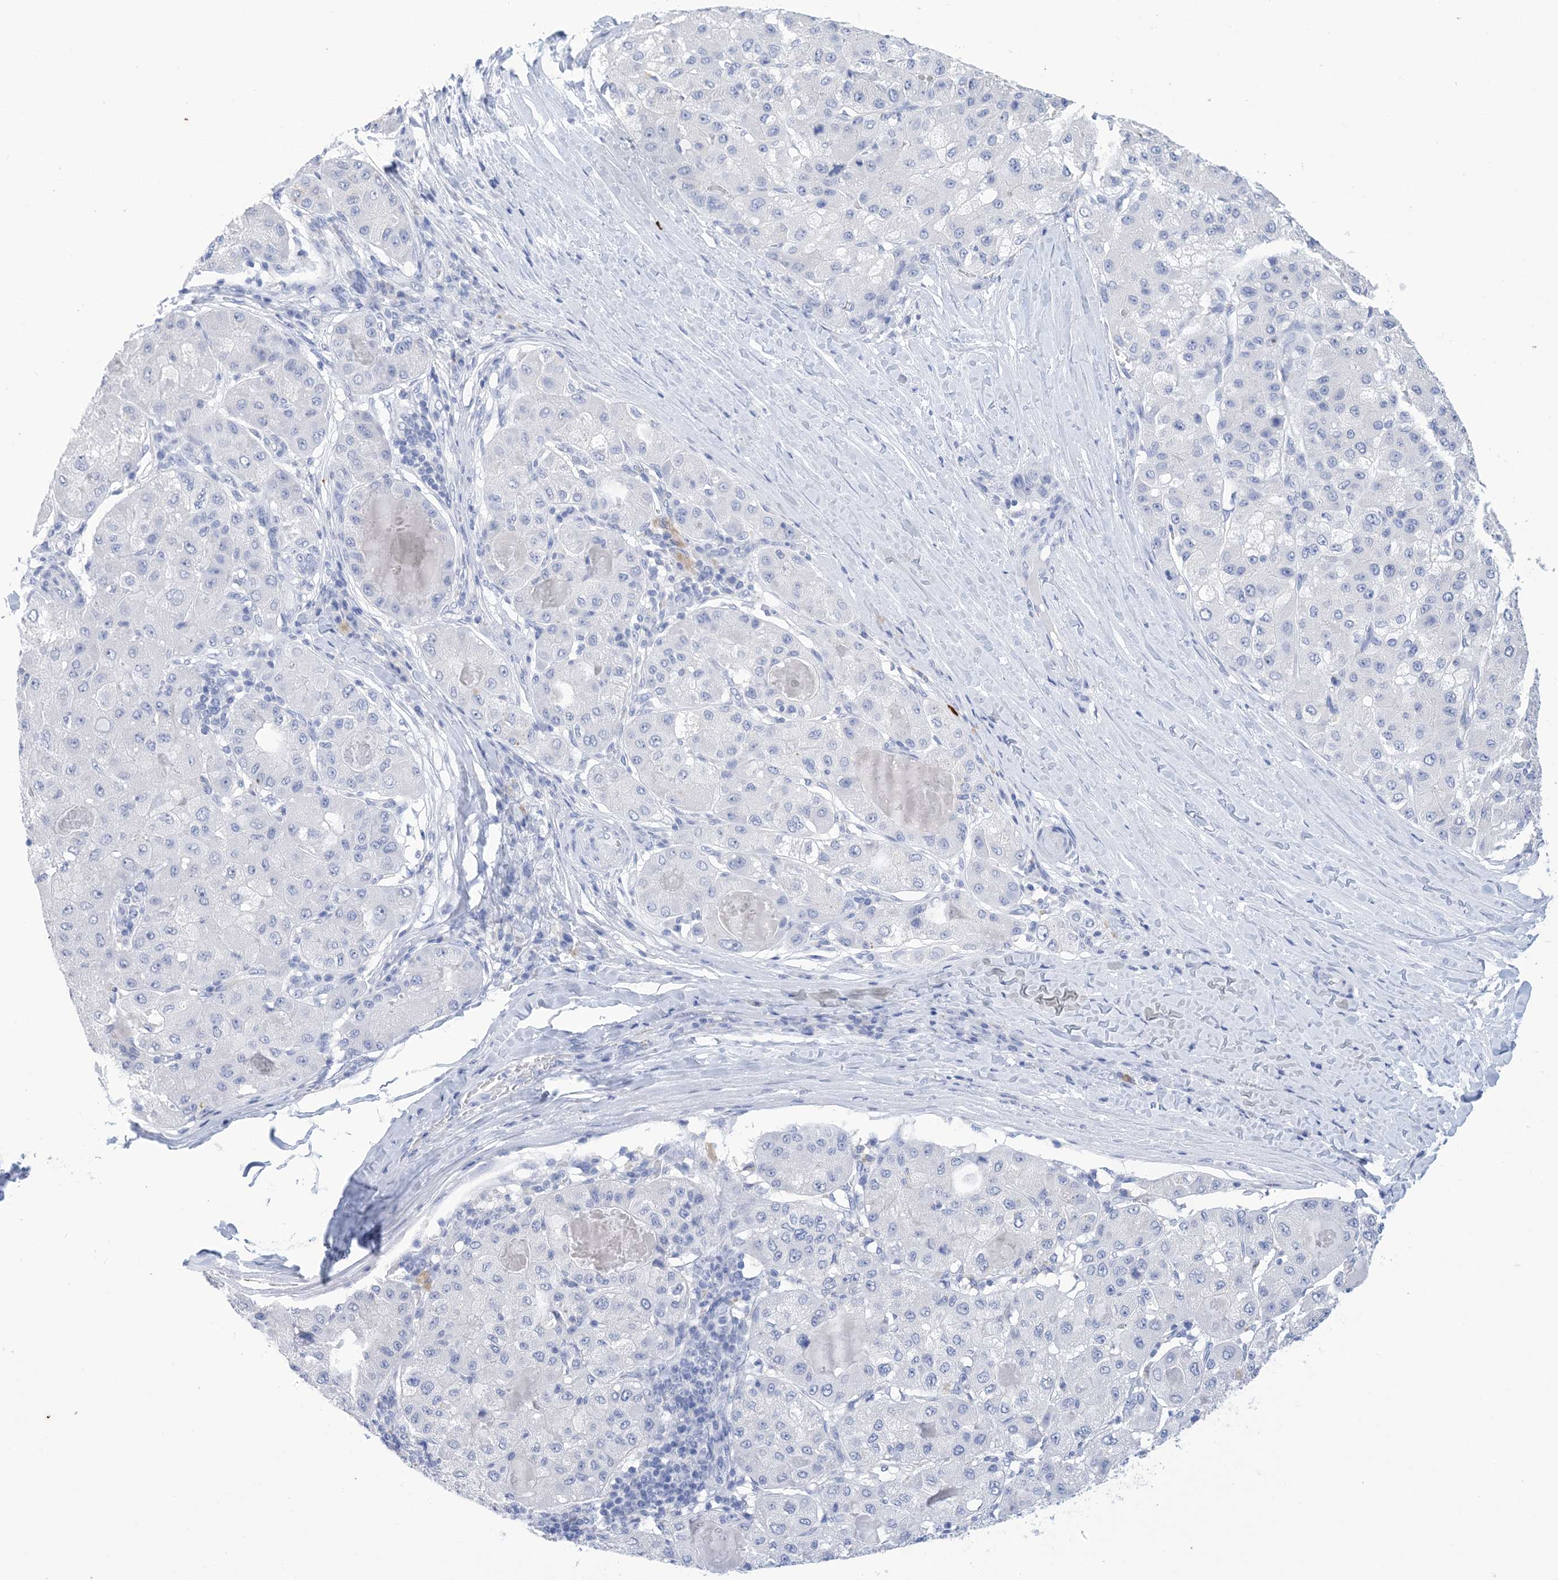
{"staining": {"intensity": "negative", "quantity": "none", "location": "none"}, "tissue": "liver cancer", "cell_type": "Tumor cells", "image_type": "cancer", "snomed": [{"axis": "morphology", "description": "Carcinoma, Hepatocellular, NOS"}, {"axis": "topography", "description": "Liver"}], "caption": "Histopathology image shows no protein expression in tumor cells of liver cancer (hepatocellular carcinoma) tissue.", "gene": "DSC3", "patient": {"sex": "male", "age": 80}}